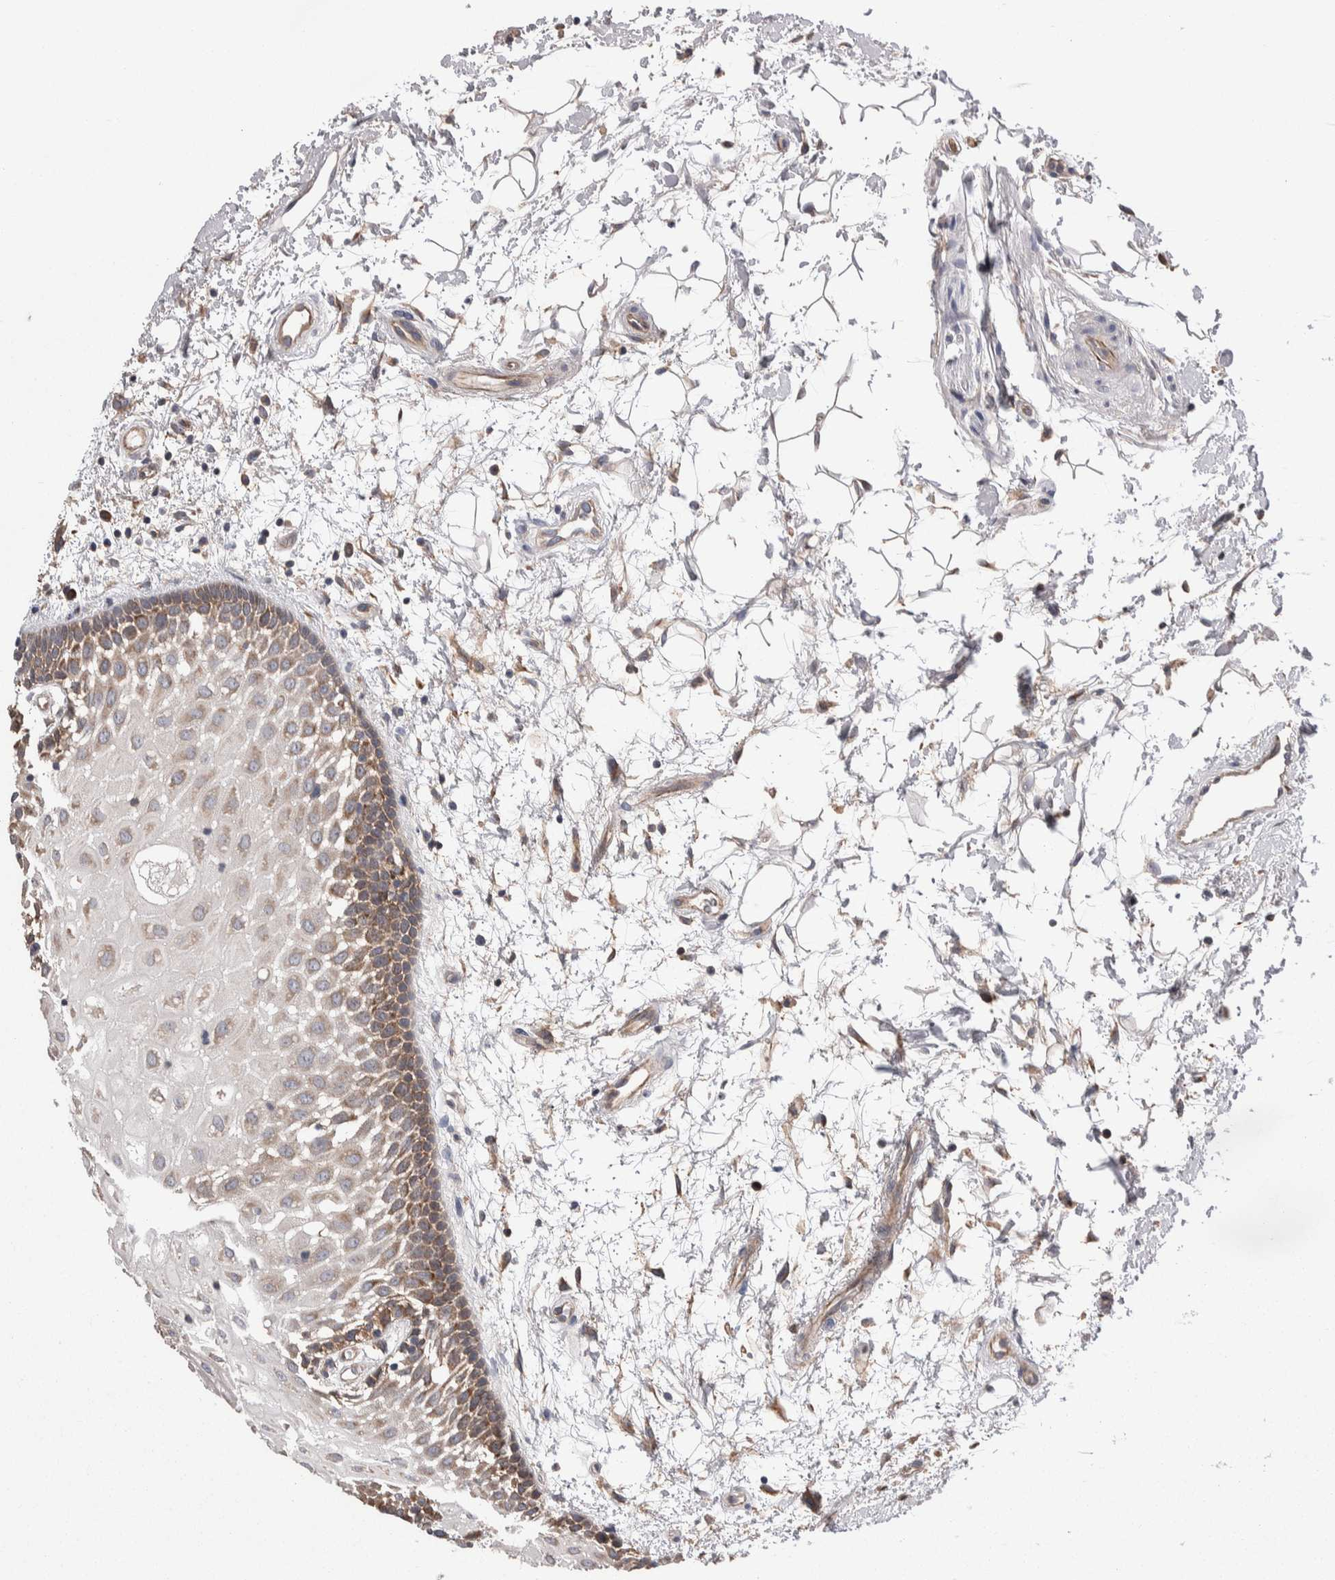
{"staining": {"intensity": "moderate", "quantity": "<25%", "location": "cytoplasmic/membranous"}, "tissue": "oral mucosa", "cell_type": "Squamous epithelial cells", "image_type": "normal", "snomed": [{"axis": "morphology", "description": "Normal tissue, NOS"}, {"axis": "topography", "description": "Skeletal muscle"}, {"axis": "topography", "description": "Oral tissue"}, {"axis": "topography", "description": "Peripheral nerve tissue"}], "caption": "Immunohistochemistry of unremarkable oral mucosa exhibits low levels of moderate cytoplasmic/membranous positivity in about <25% of squamous epithelial cells.", "gene": "LIMA1", "patient": {"sex": "female", "age": 84}}